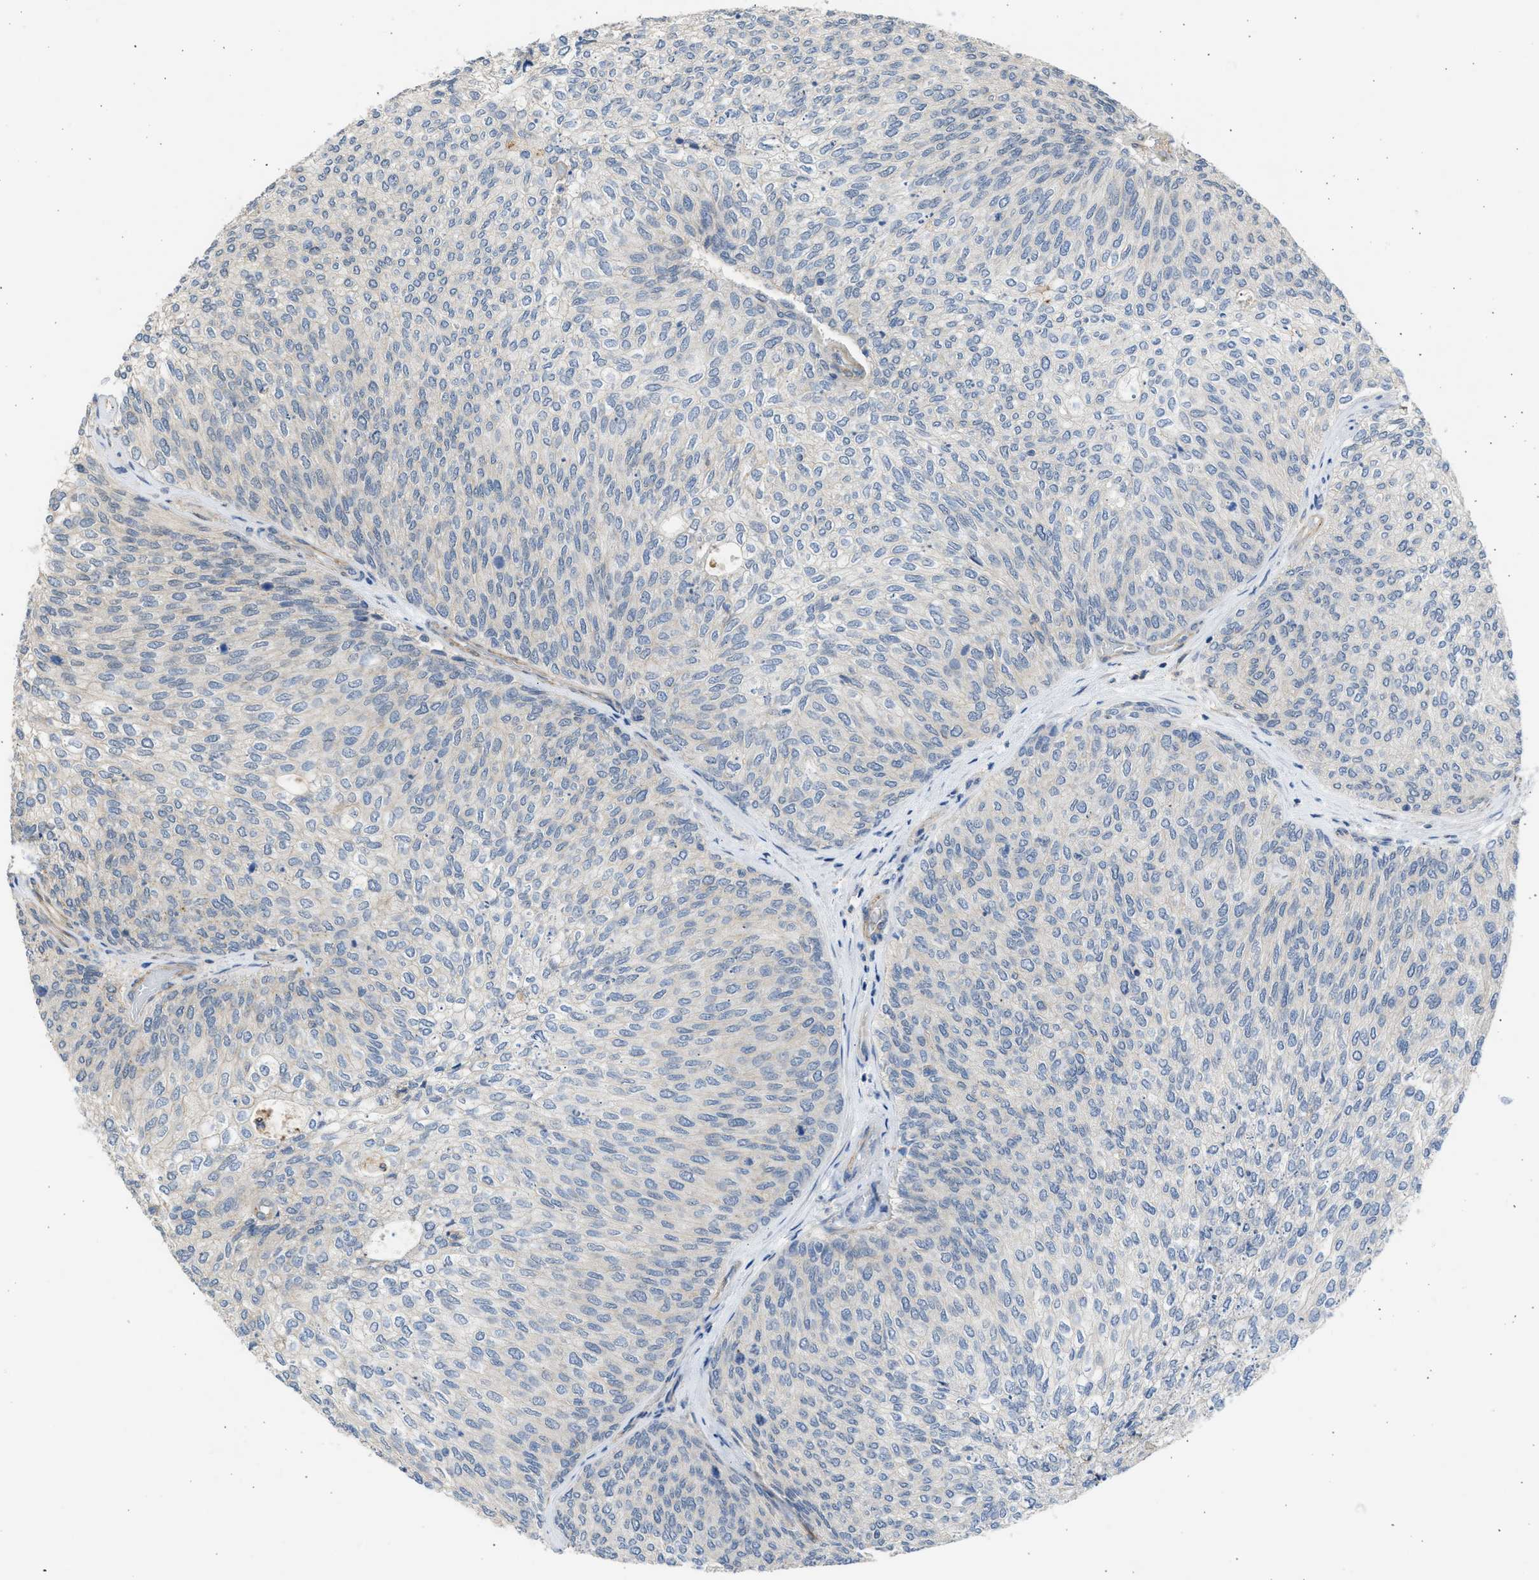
{"staining": {"intensity": "negative", "quantity": "none", "location": "none"}, "tissue": "urothelial cancer", "cell_type": "Tumor cells", "image_type": "cancer", "snomed": [{"axis": "morphology", "description": "Urothelial carcinoma, Low grade"}, {"axis": "topography", "description": "Urinary bladder"}], "caption": "There is no significant positivity in tumor cells of low-grade urothelial carcinoma.", "gene": "PCNX3", "patient": {"sex": "female", "age": 79}}